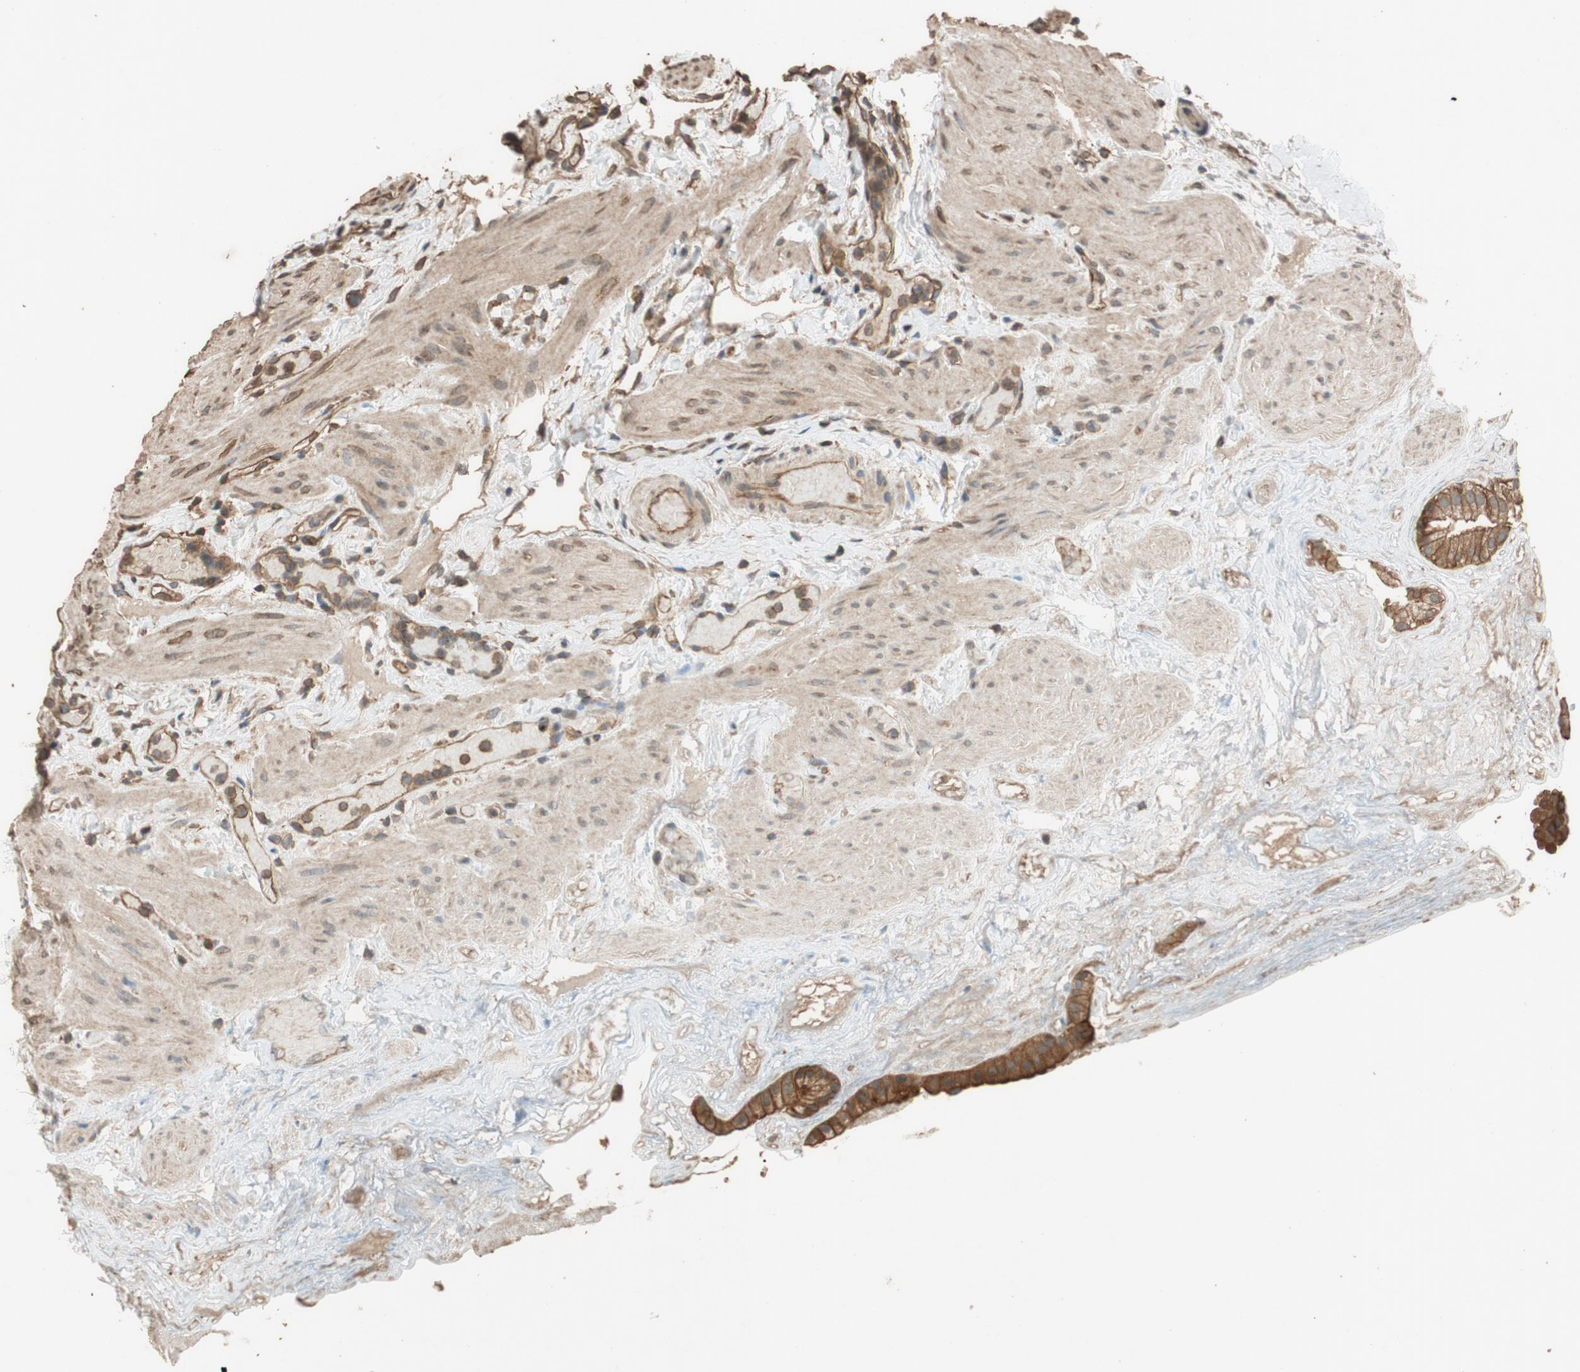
{"staining": {"intensity": "strong", "quantity": ">75%", "location": "cytoplasmic/membranous"}, "tissue": "gallbladder", "cell_type": "Glandular cells", "image_type": "normal", "snomed": [{"axis": "morphology", "description": "Normal tissue, NOS"}, {"axis": "topography", "description": "Gallbladder"}], "caption": "This is a histology image of IHC staining of unremarkable gallbladder, which shows strong positivity in the cytoplasmic/membranous of glandular cells.", "gene": "MST1R", "patient": {"sex": "female", "age": 26}}